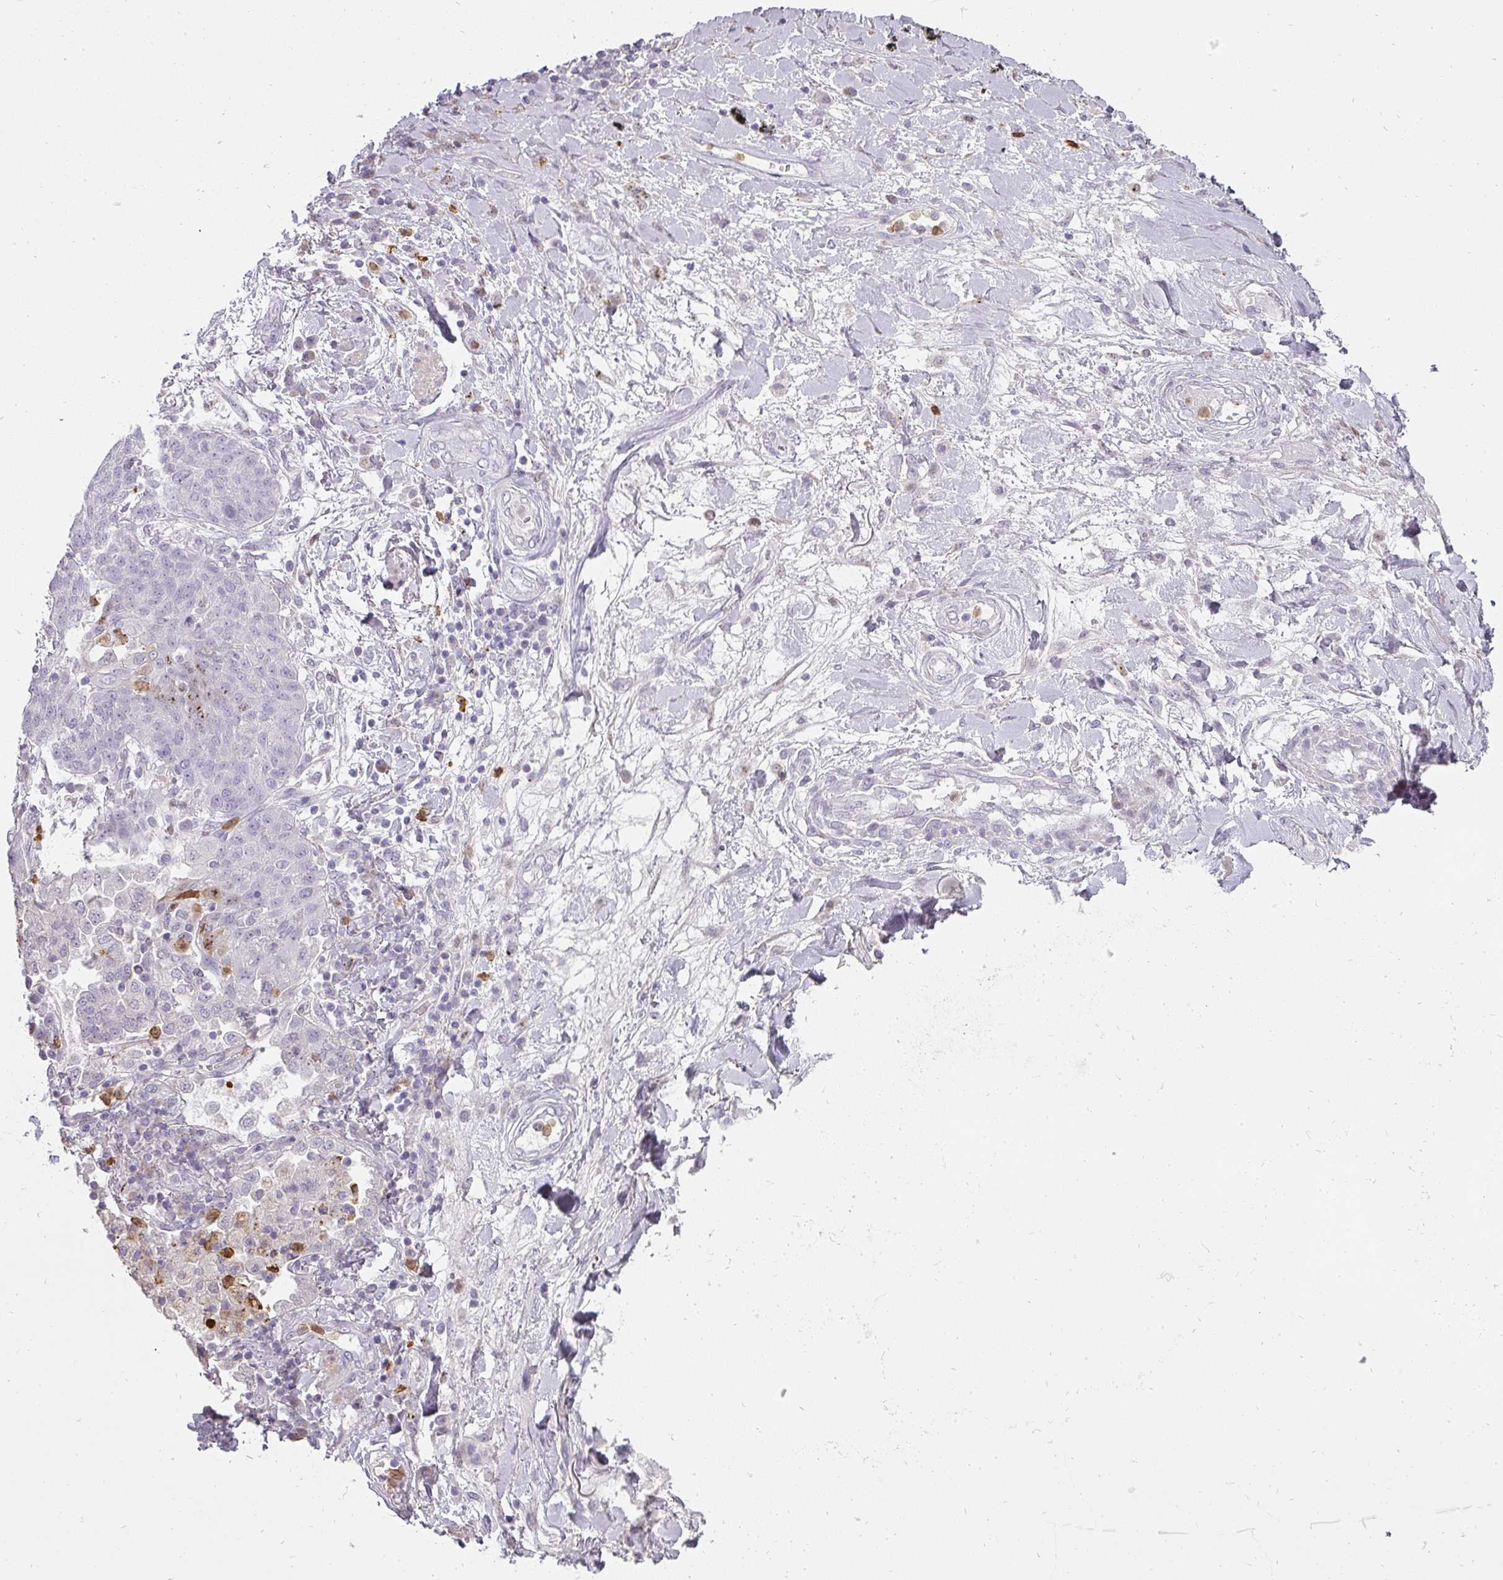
{"staining": {"intensity": "negative", "quantity": "none", "location": "none"}, "tissue": "lung cancer", "cell_type": "Tumor cells", "image_type": "cancer", "snomed": [{"axis": "morphology", "description": "Squamous cell carcinoma, NOS"}, {"axis": "topography", "description": "Lung"}], "caption": "Tumor cells show no significant protein staining in lung cancer. (Immunohistochemistry (ihc), brightfield microscopy, high magnification).", "gene": "BIK", "patient": {"sex": "female", "age": 70}}